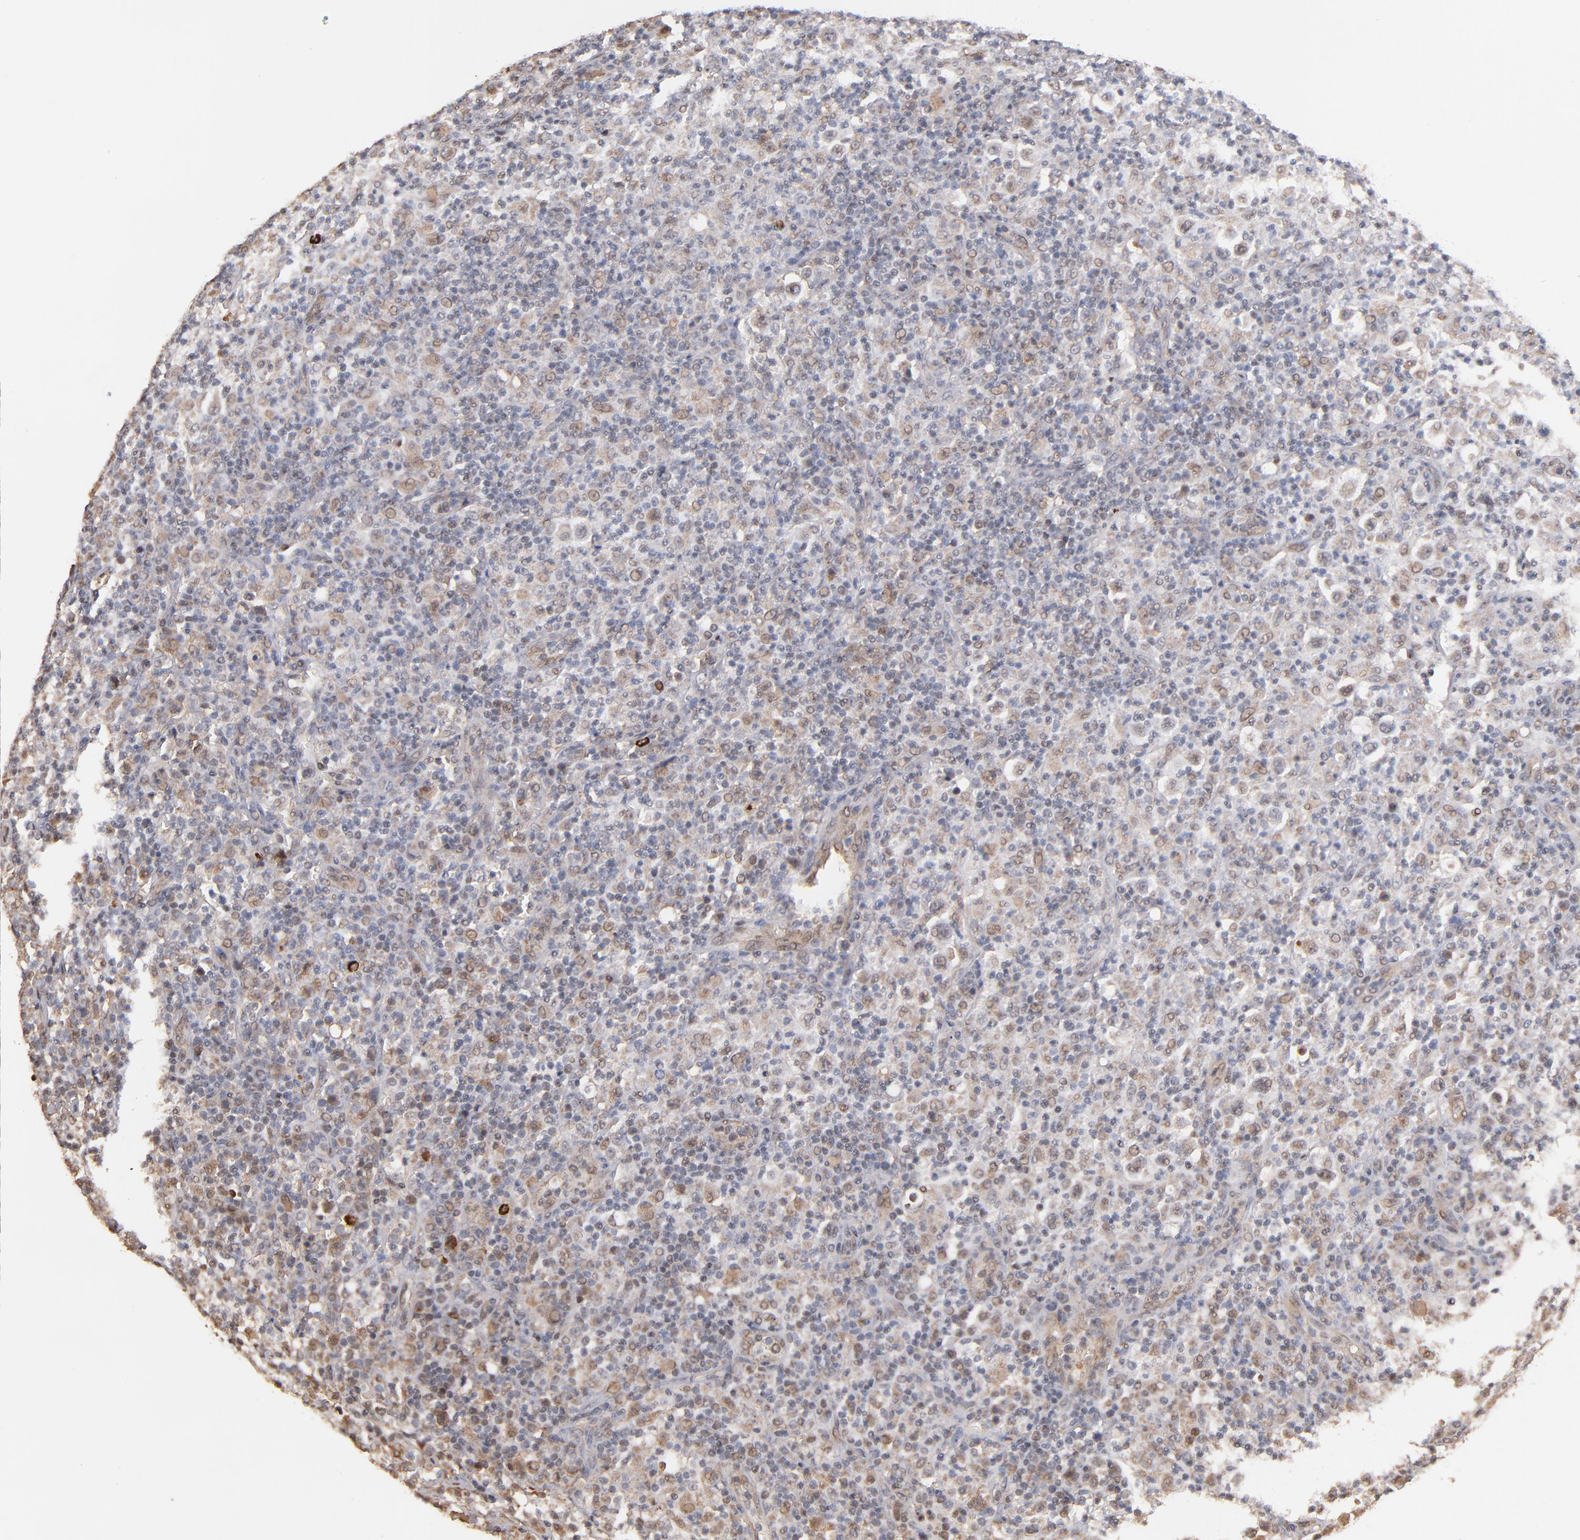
{"staining": {"intensity": "weak", "quantity": "<25%", "location": "cytoplasmic/membranous,nuclear"}, "tissue": "lymphoma", "cell_type": "Tumor cells", "image_type": "cancer", "snomed": [{"axis": "morphology", "description": "Hodgkin's disease, NOS"}, {"axis": "topography", "description": "Lymph node"}], "caption": "Tumor cells are negative for brown protein staining in lymphoma.", "gene": "EAPP", "patient": {"sex": "male", "age": 65}}